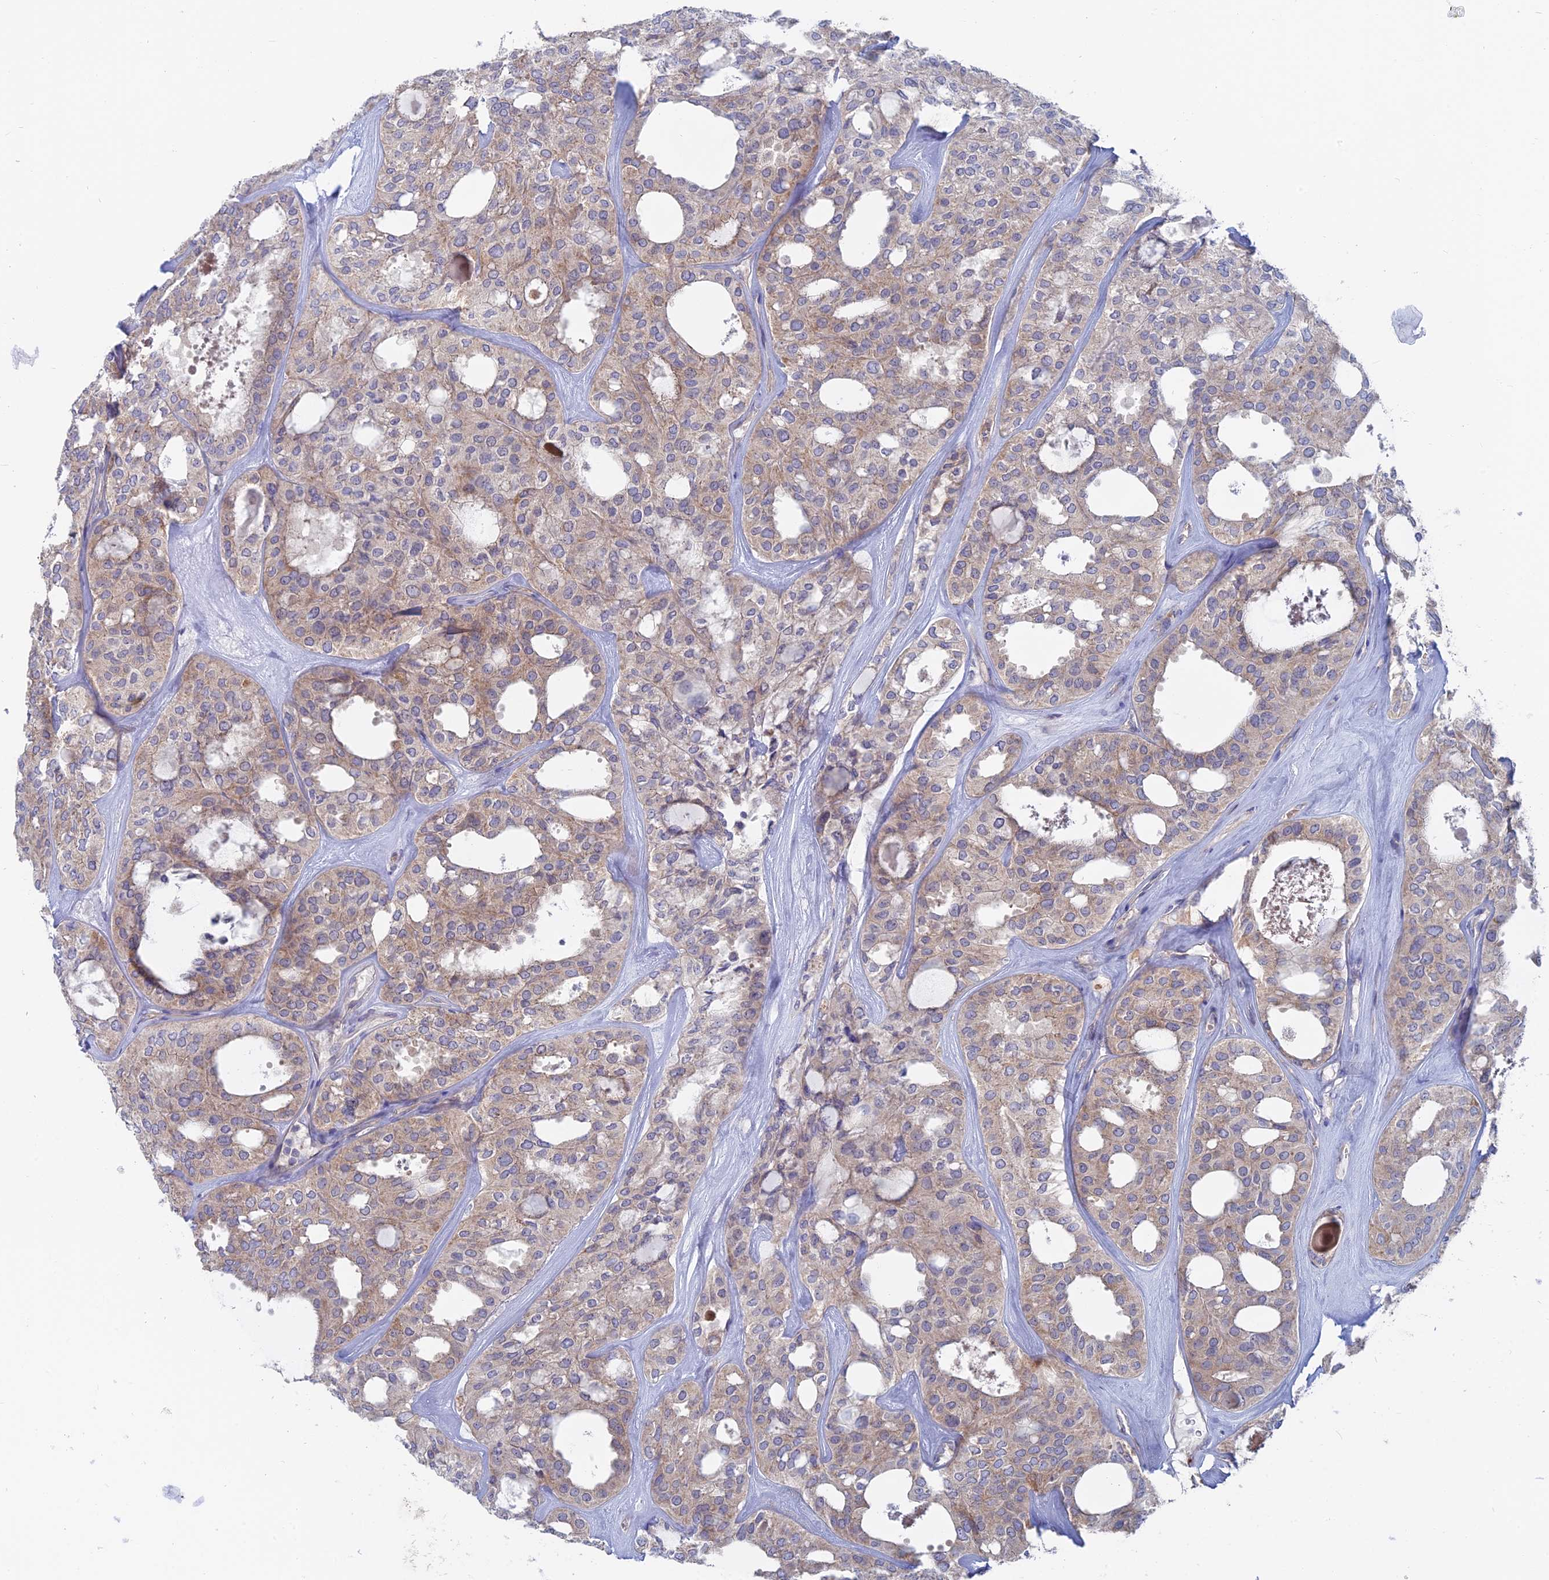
{"staining": {"intensity": "weak", "quantity": "25%-75%", "location": "cytoplasmic/membranous"}, "tissue": "thyroid cancer", "cell_type": "Tumor cells", "image_type": "cancer", "snomed": [{"axis": "morphology", "description": "Follicular adenoma carcinoma, NOS"}, {"axis": "topography", "description": "Thyroid gland"}], "caption": "Human thyroid cancer stained for a protein (brown) shows weak cytoplasmic/membranous positive positivity in approximately 25%-75% of tumor cells.", "gene": "TBC1D30", "patient": {"sex": "male", "age": 75}}